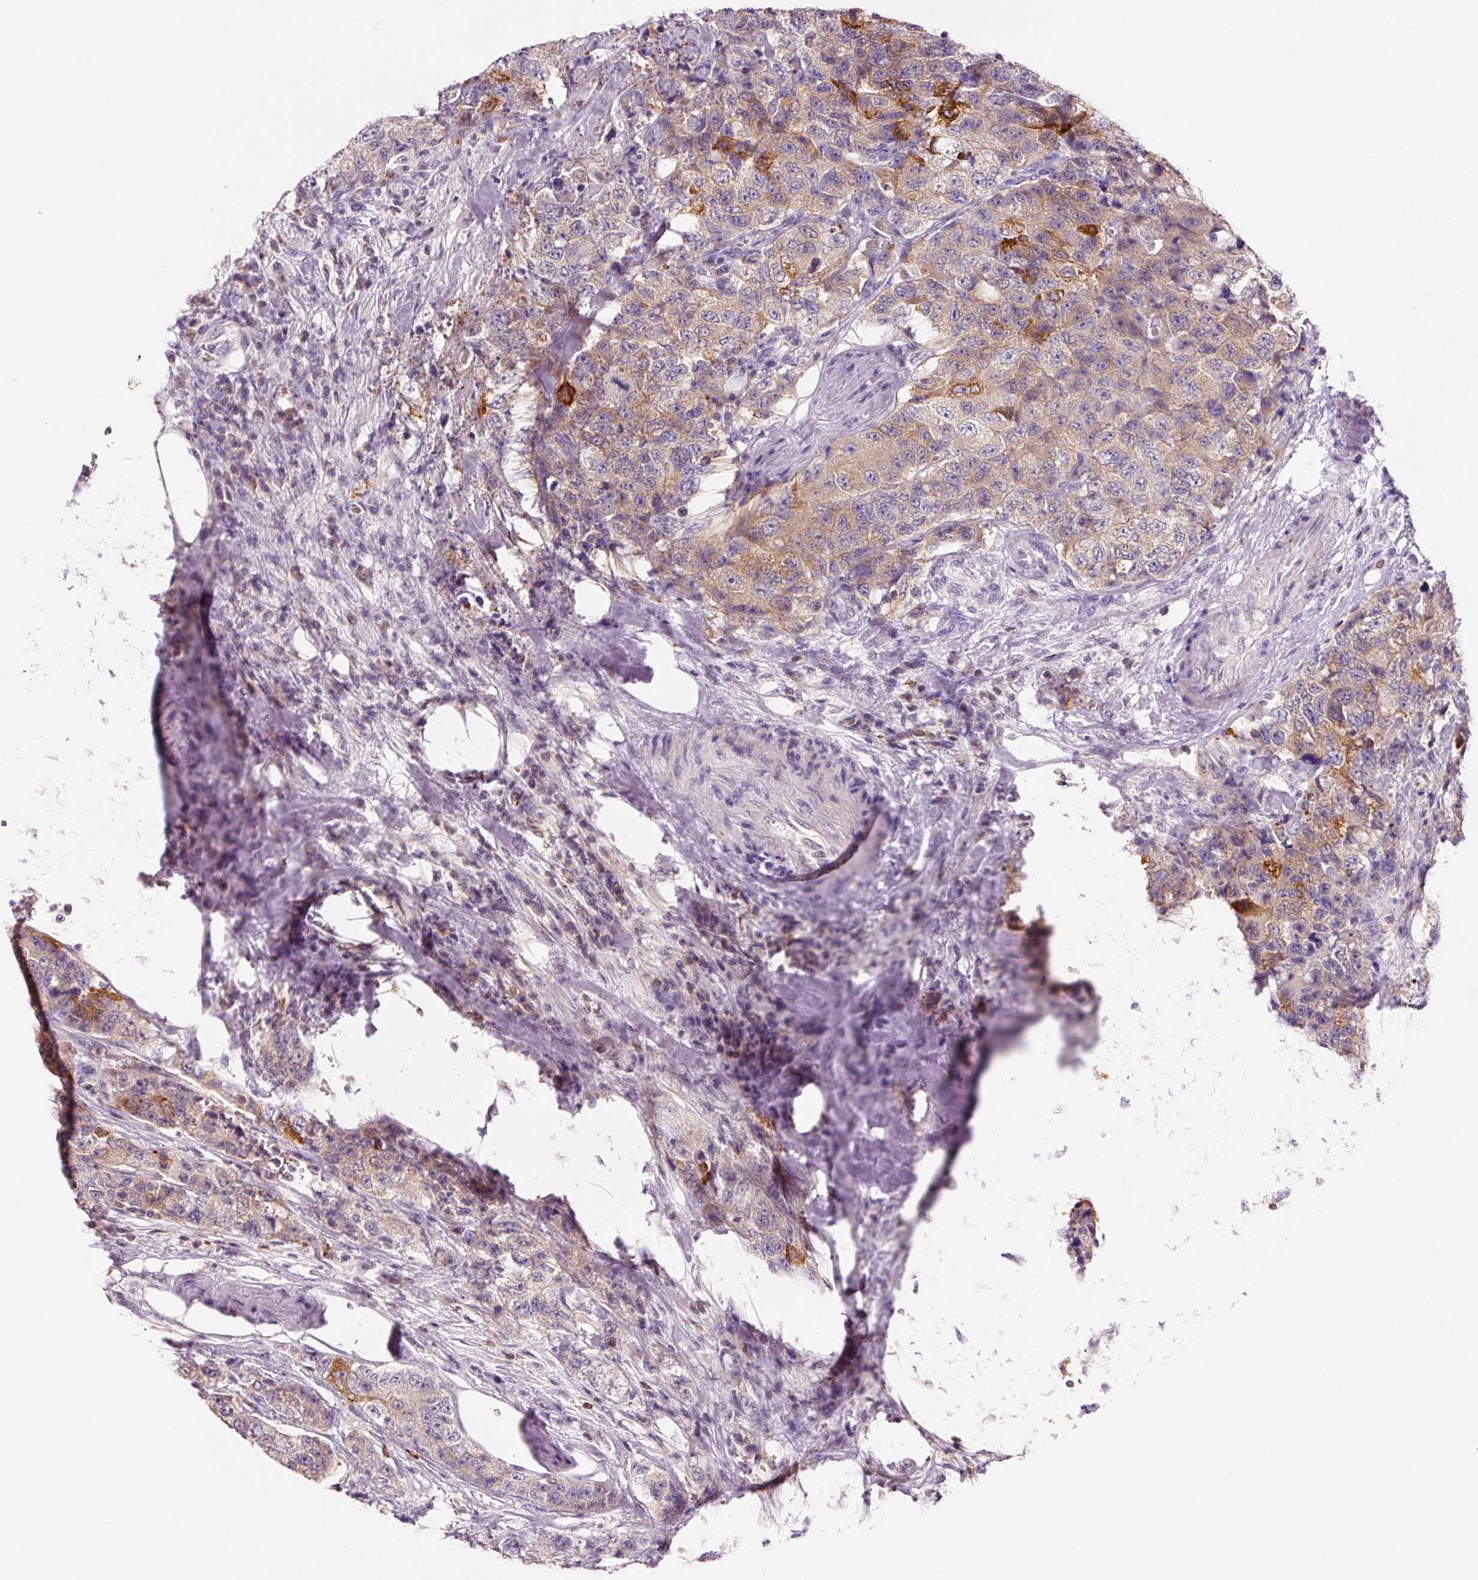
{"staining": {"intensity": "weak", "quantity": "25%-75%", "location": "cytoplasmic/membranous"}, "tissue": "urothelial cancer", "cell_type": "Tumor cells", "image_type": "cancer", "snomed": [{"axis": "morphology", "description": "Urothelial carcinoma, High grade"}, {"axis": "topography", "description": "Urinary bladder"}], "caption": "Urothelial carcinoma (high-grade) stained with DAB IHC reveals low levels of weak cytoplasmic/membranous staining in about 25%-75% of tumor cells.", "gene": "OR8K1", "patient": {"sex": "female", "age": 78}}